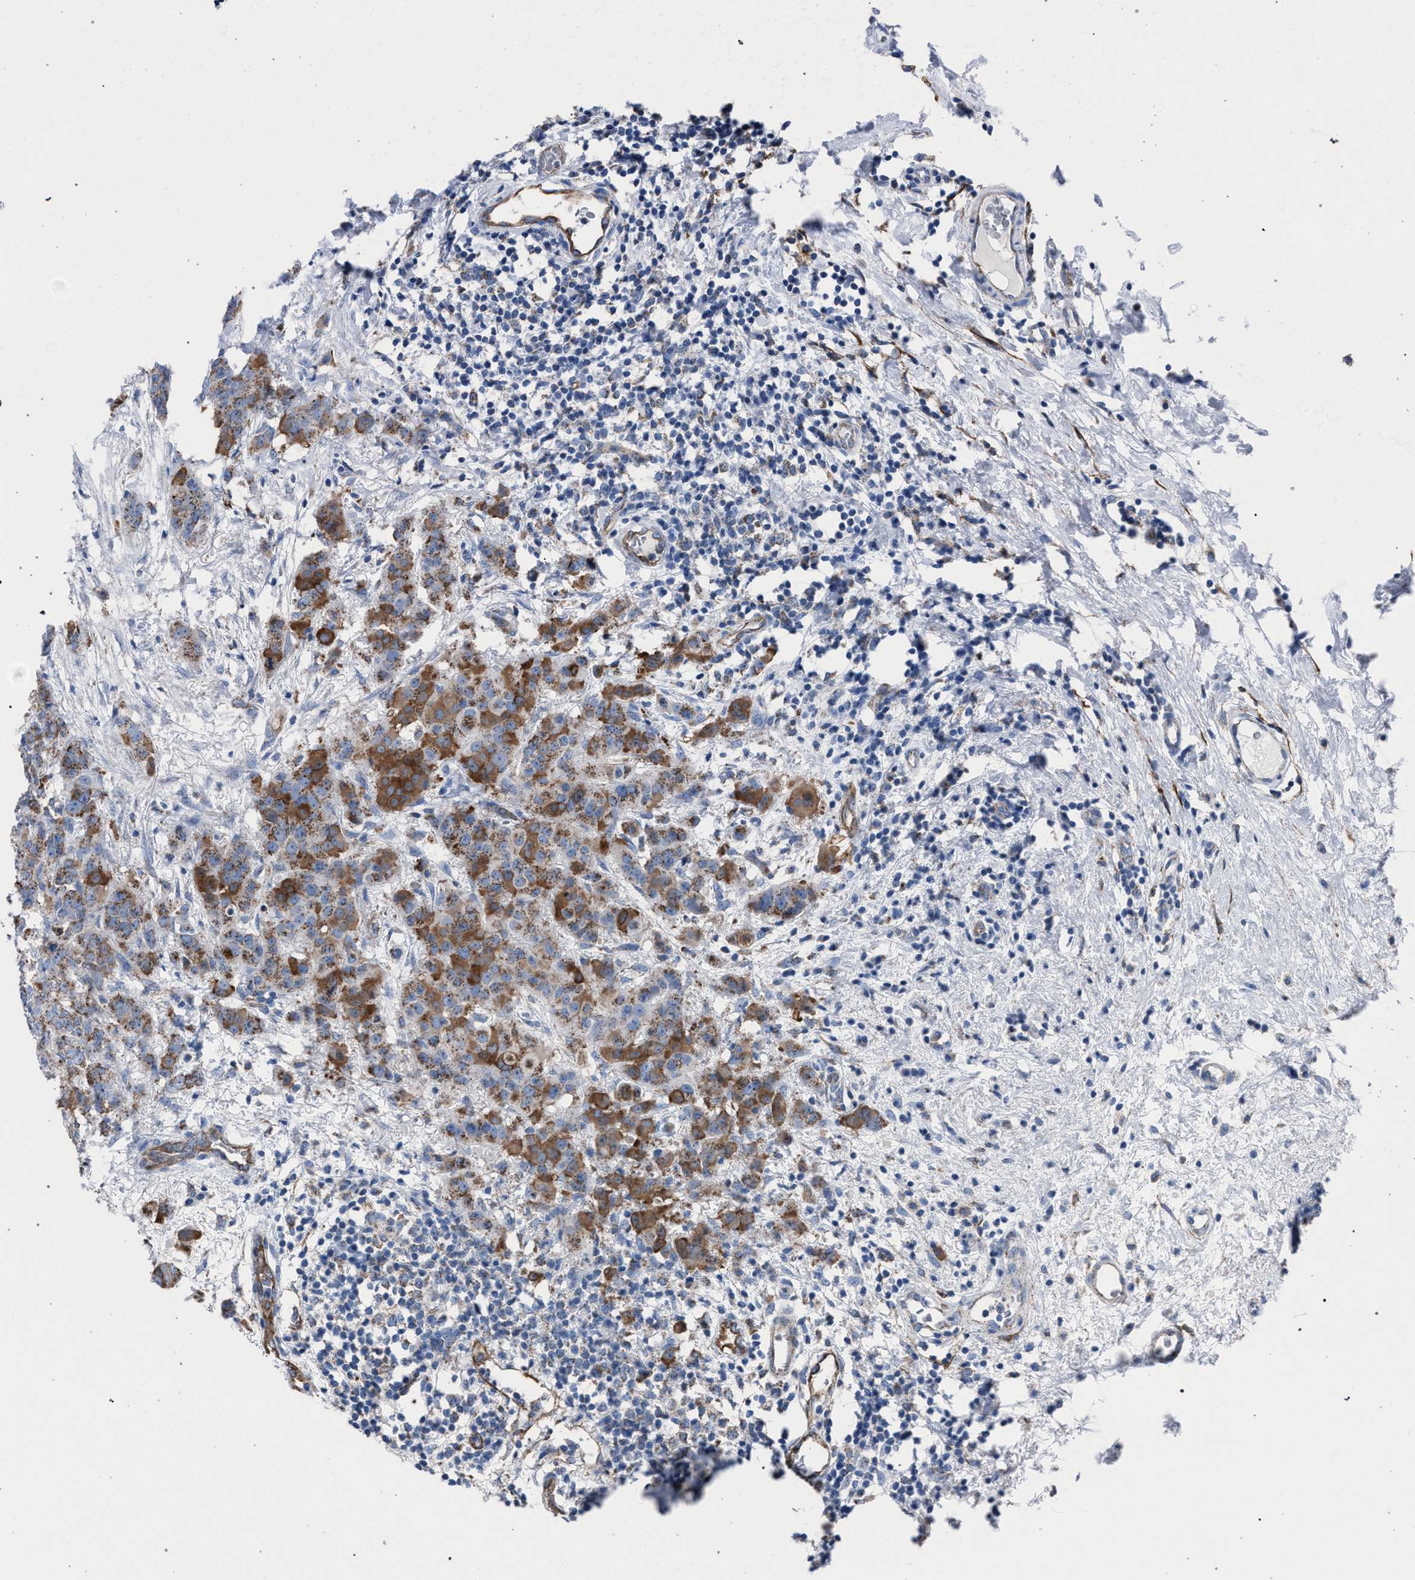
{"staining": {"intensity": "moderate", "quantity": ">75%", "location": "cytoplasmic/membranous"}, "tissue": "breast cancer", "cell_type": "Tumor cells", "image_type": "cancer", "snomed": [{"axis": "morphology", "description": "Normal tissue, NOS"}, {"axis": "morphology", "description": "Duct carcinoma"}, {"axis": "topography", "description": "Breast"}], "caption": "Human invasive ductal carcinoma (breast) stained with a protein marker displays moderate staining in tumor cells.", "gene": "HSD17B4", "patient": {"sex": "female", "age": 40}}